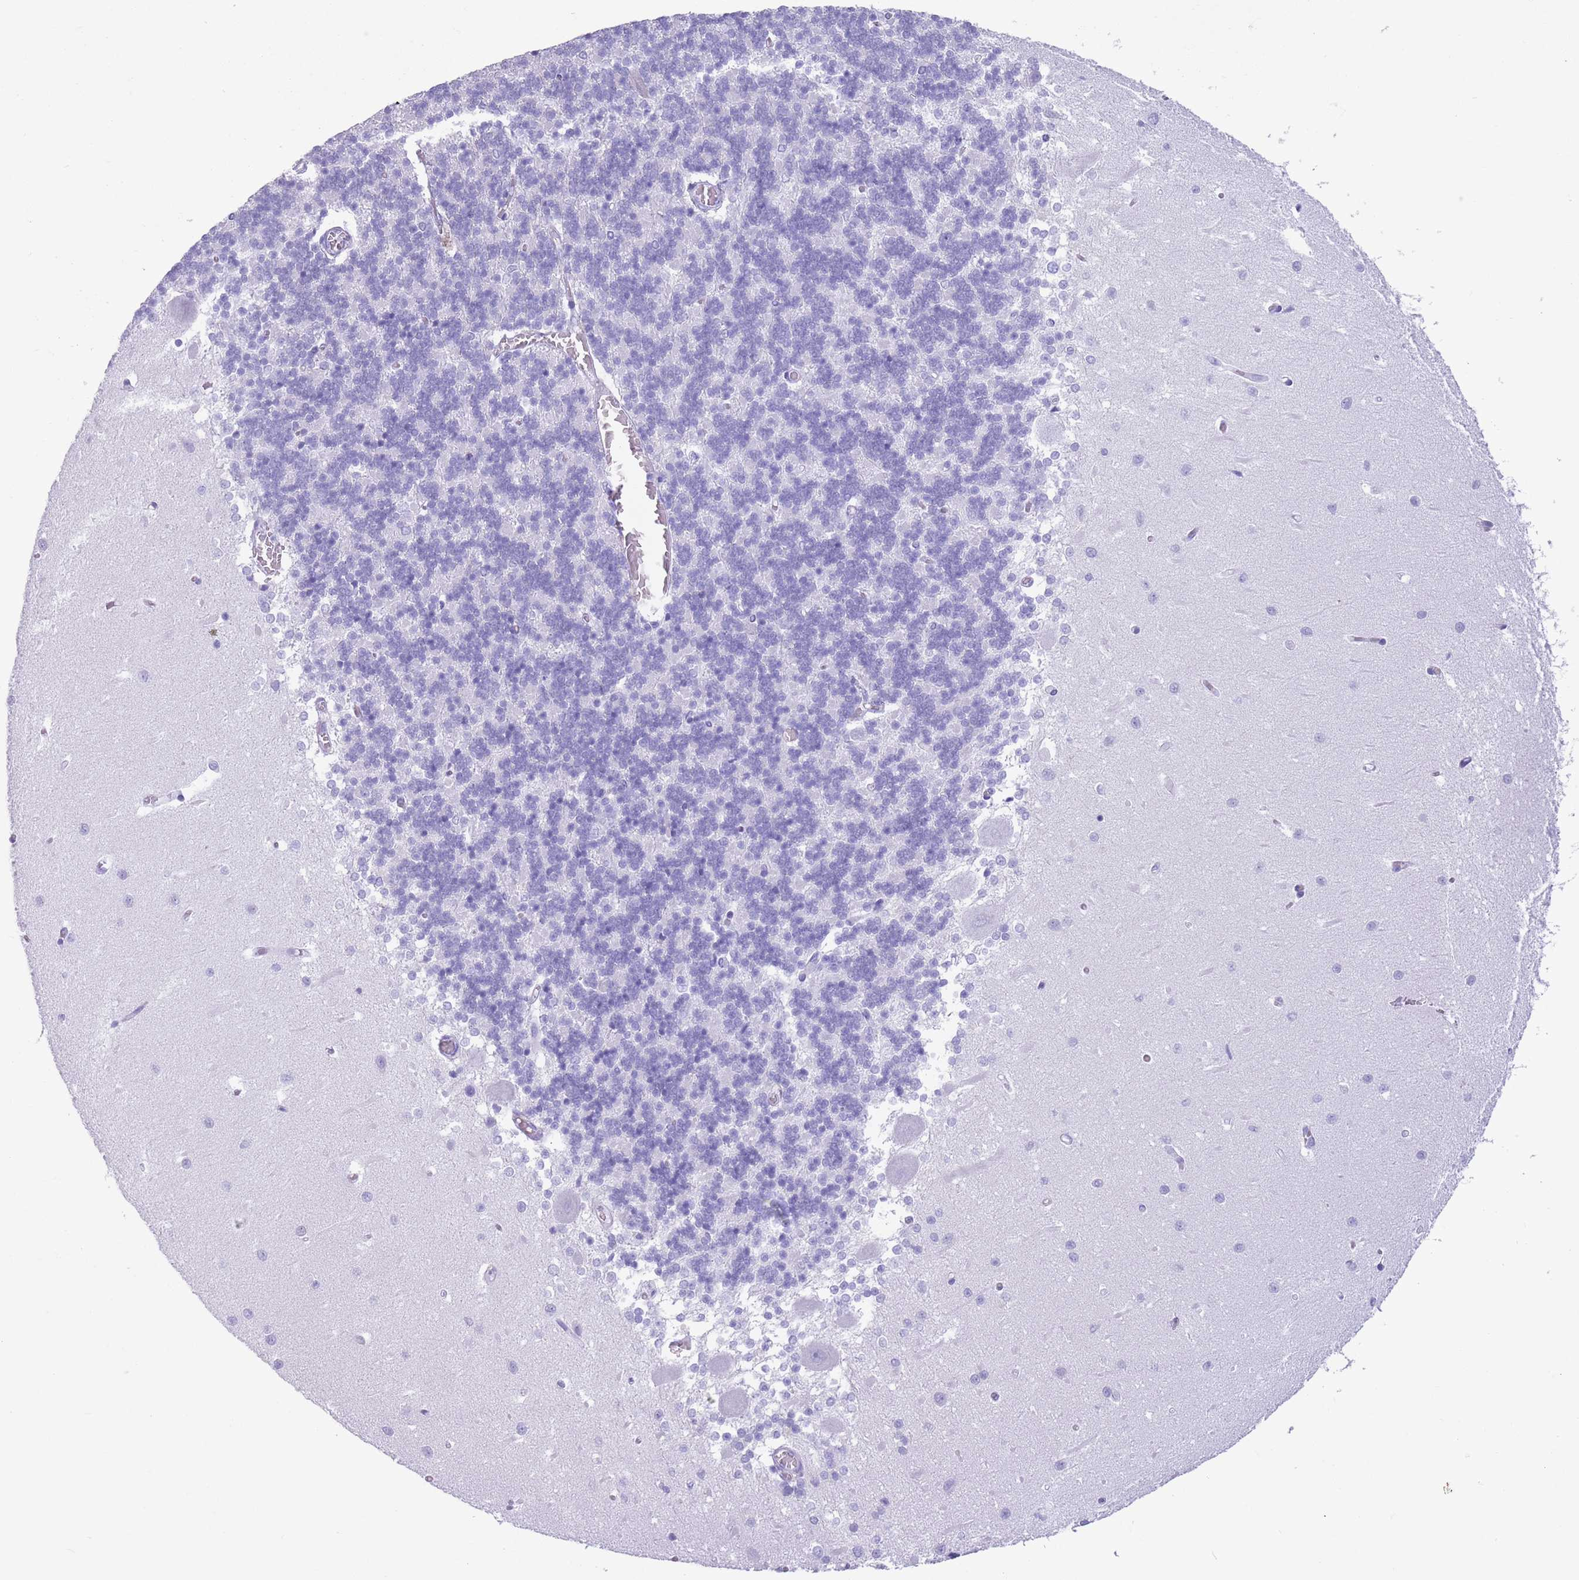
{"staining": {"intensity": "negative", "quantity": "none", "location": "none"}, "tissue": "cerebellum", "cell_type": "Cells in granular layer", "image_type": "normal", "snomed": [{"axis": "morphology", "description": "Normal tissue, NOS"}, {"axis": "topography", "description": "Cerebellum"}], "caption": "Immunohistochemistry (IHC) photomicrograph of unremarkable cerebellum: human cerebellum stained with DAB demonstrates no significant protein positivity in cells in granular layer.", "gene": "ENSG00000263020", "patient": {"sex": "male", "age": 37}}